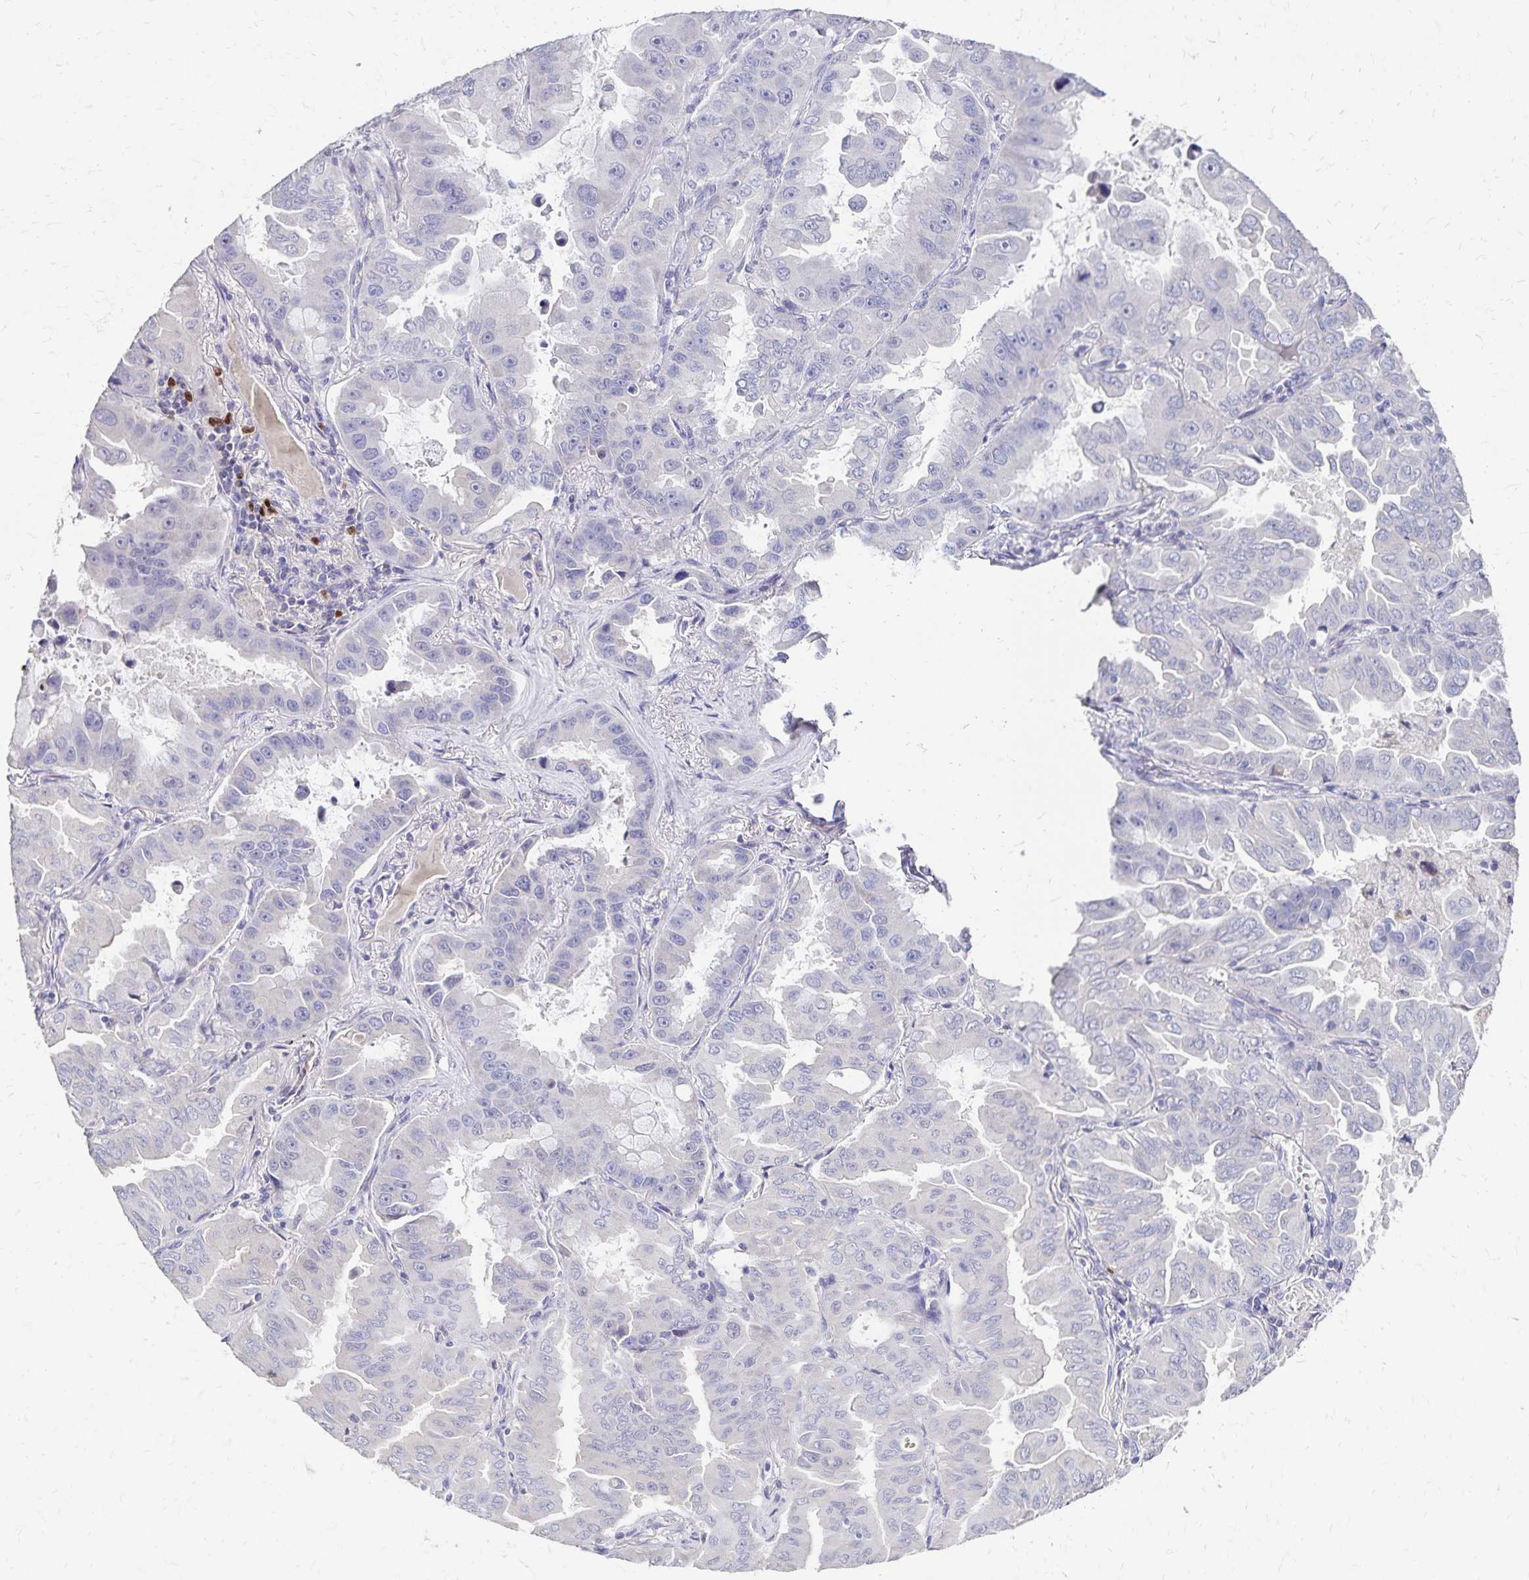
{"staining": {"intensity": "negative", "quantity": "none", "location": "none"}, "tissue": "lung cancer", "cell_type": "Tumor cells", "image_type": "cancer", "snomed": [{"axis": "morphology", "description": "Adenocarcinoma, NOS"}, {"axis": "topography", "description": "Lung"}], "caption": "An immunohistochemistry (IHC) histopathology image of lung cancer is shown. There is no staining in tumor cells of lung cancer.", "gene": "PAX5", "patient": {"sex": "male", "age": 64}}